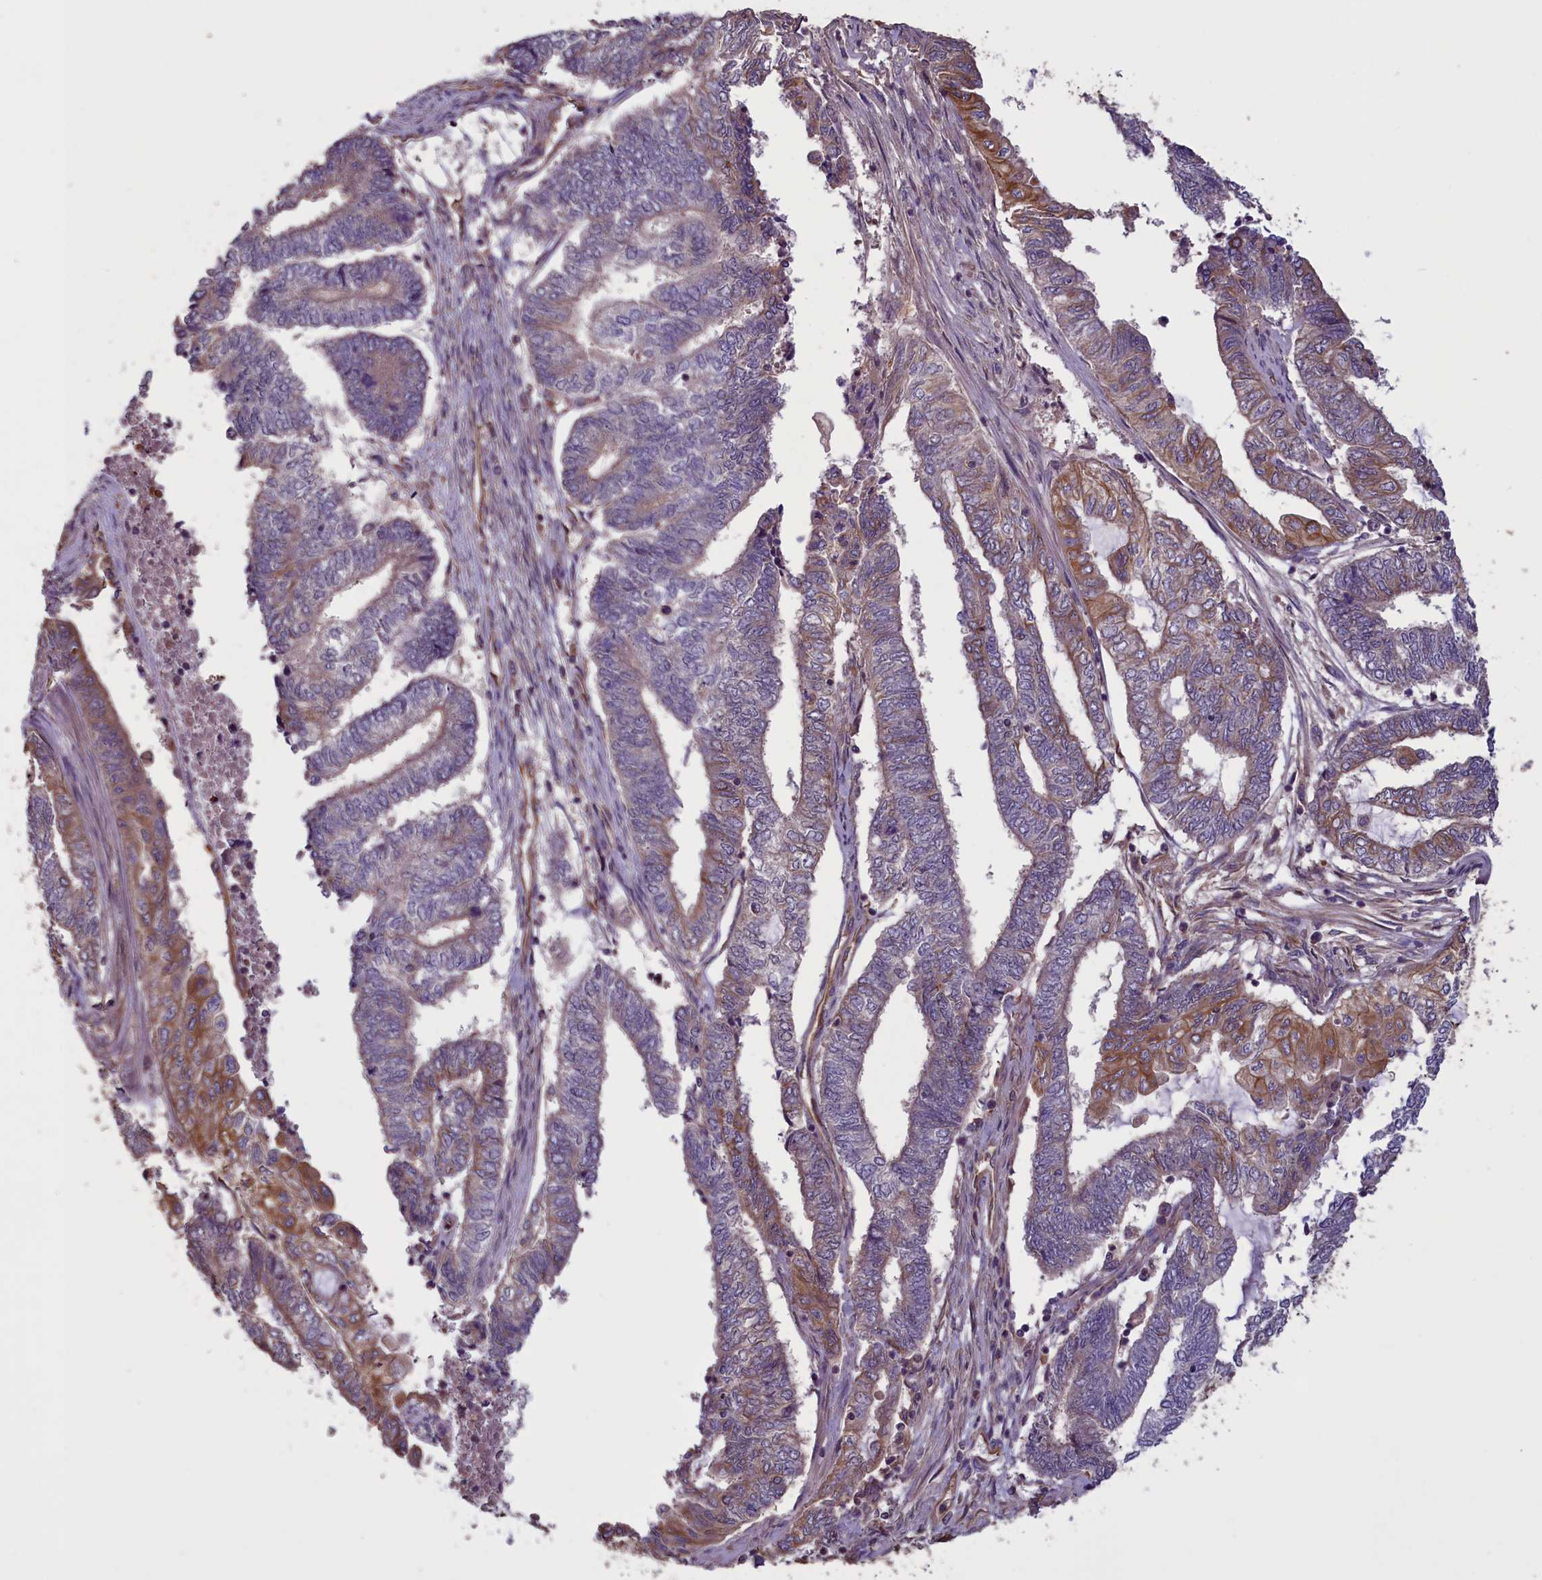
{"staining": {"intensity": "moderate", "quantity": "<25%", "location": "cytoplasmic/membranous"}, "tissue": "endometrial cancer", "cell_type": "Tumor cells", "image_type": "cancer", "snomed": [{"axis": "morphology", "description": "Adenocarcinoma, NOS"}, {"axis": "topography", "description": "Uterus"}, {"axis": "topography", "description": "Endometrium"}], "caption": "DAB (3,3'-diaminobenzidine) immunohistochemical staining of endometrial cancer demonstrates moderate cytoplasmic/membranous protein staining in about <25% of tumor cells. Nuclei are stained in blue.", "gene": "DAPK3", "patient": {"sex": "female", "age": 70}}